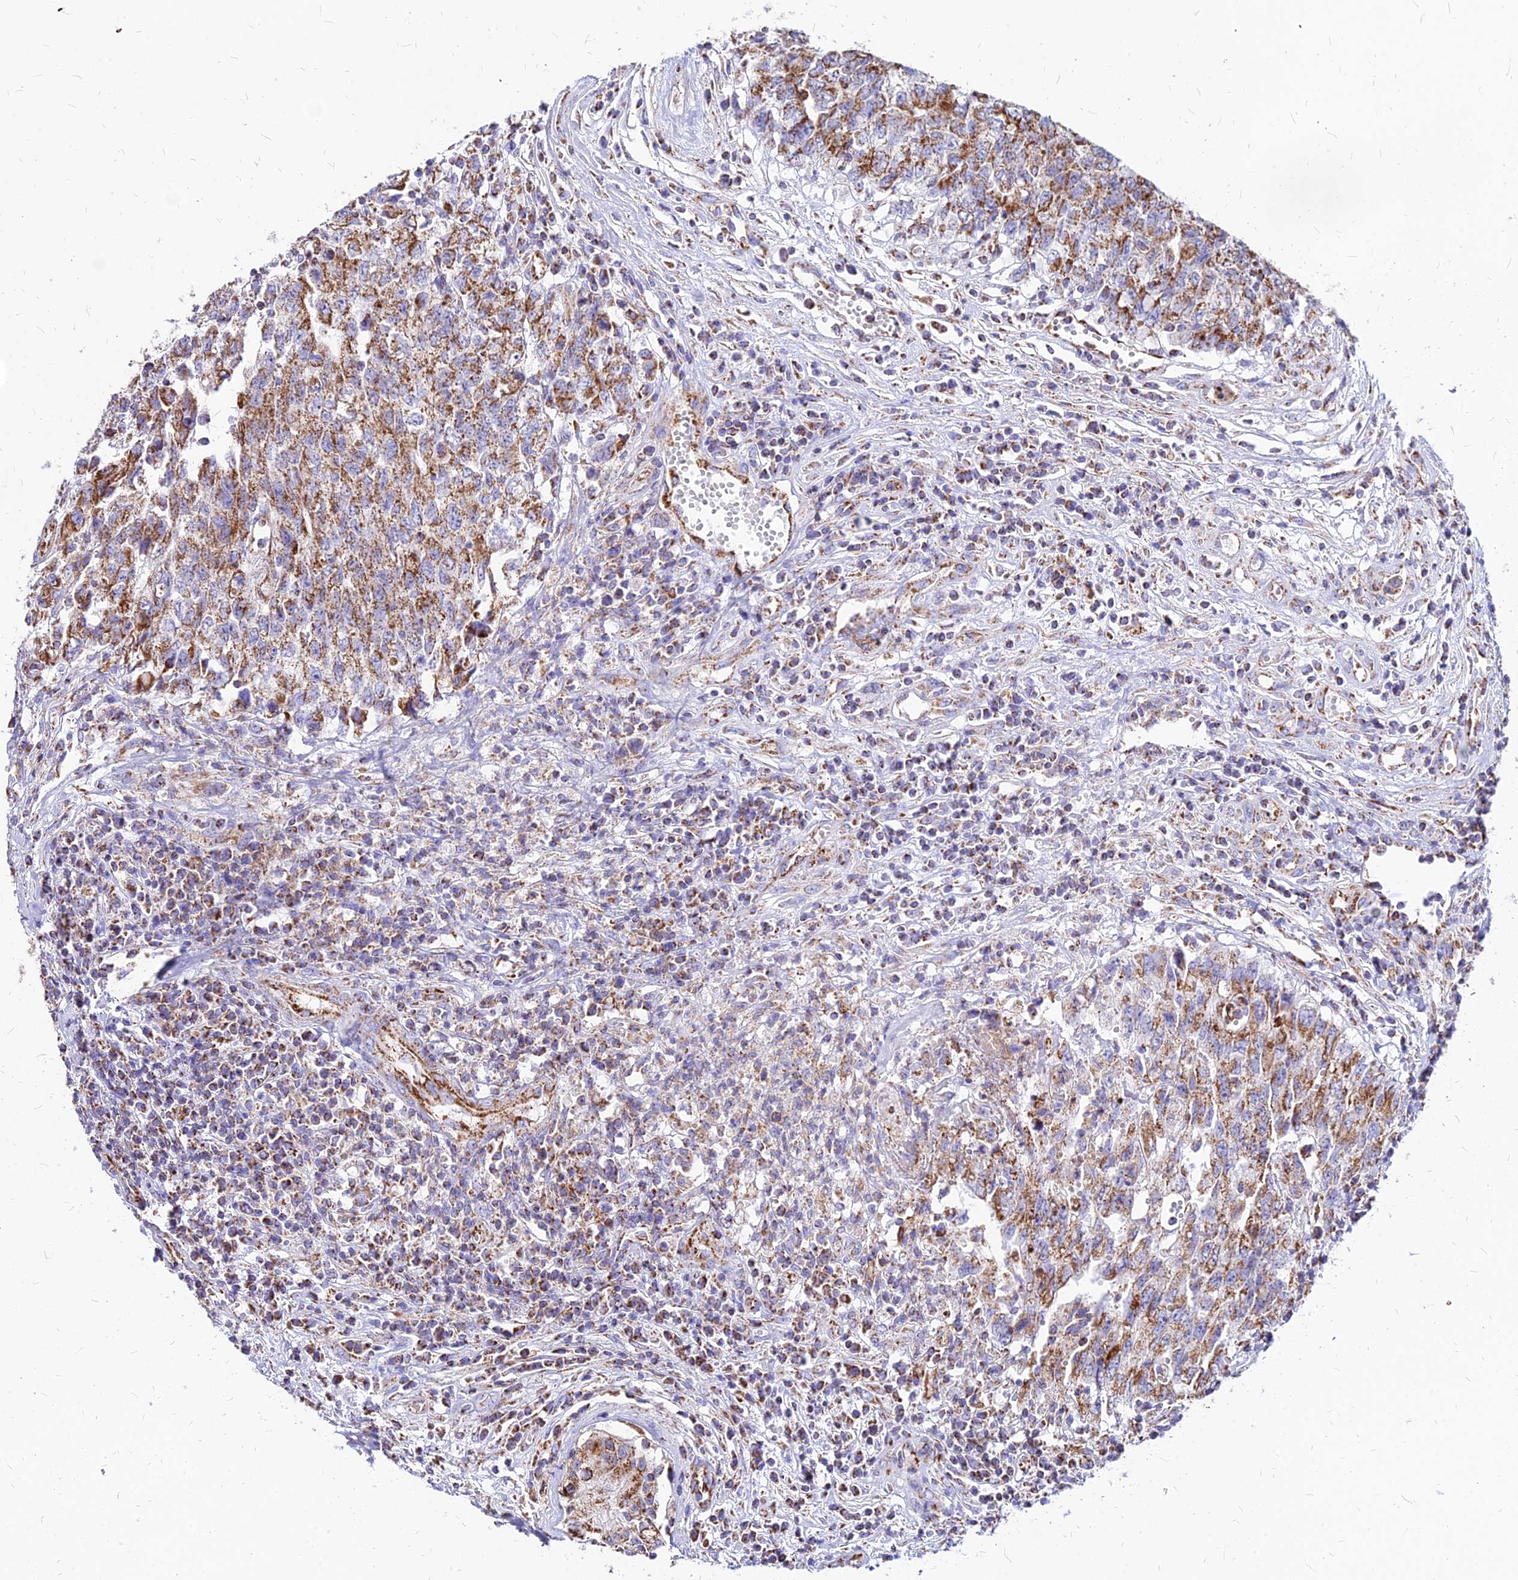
{"staining": {"intensity": "moderate", "quantity": ">75%", "location": "cytoplasmic/membranous"}, "tissue": "testis cancer", "cell_type": "Tumor cells", "image_type": "cancer", "snomed": [{"axis": "morphology", "description": "Carcinoma, Embryonal, NOS"}, {"axis": "topography", "description": "Testis"}], "caption": "Testis cancer stained with a protein marker reveals moderate staining in tumor cells.", "gene": "DLD", "patient": {"sex": "male", "age": 34}}